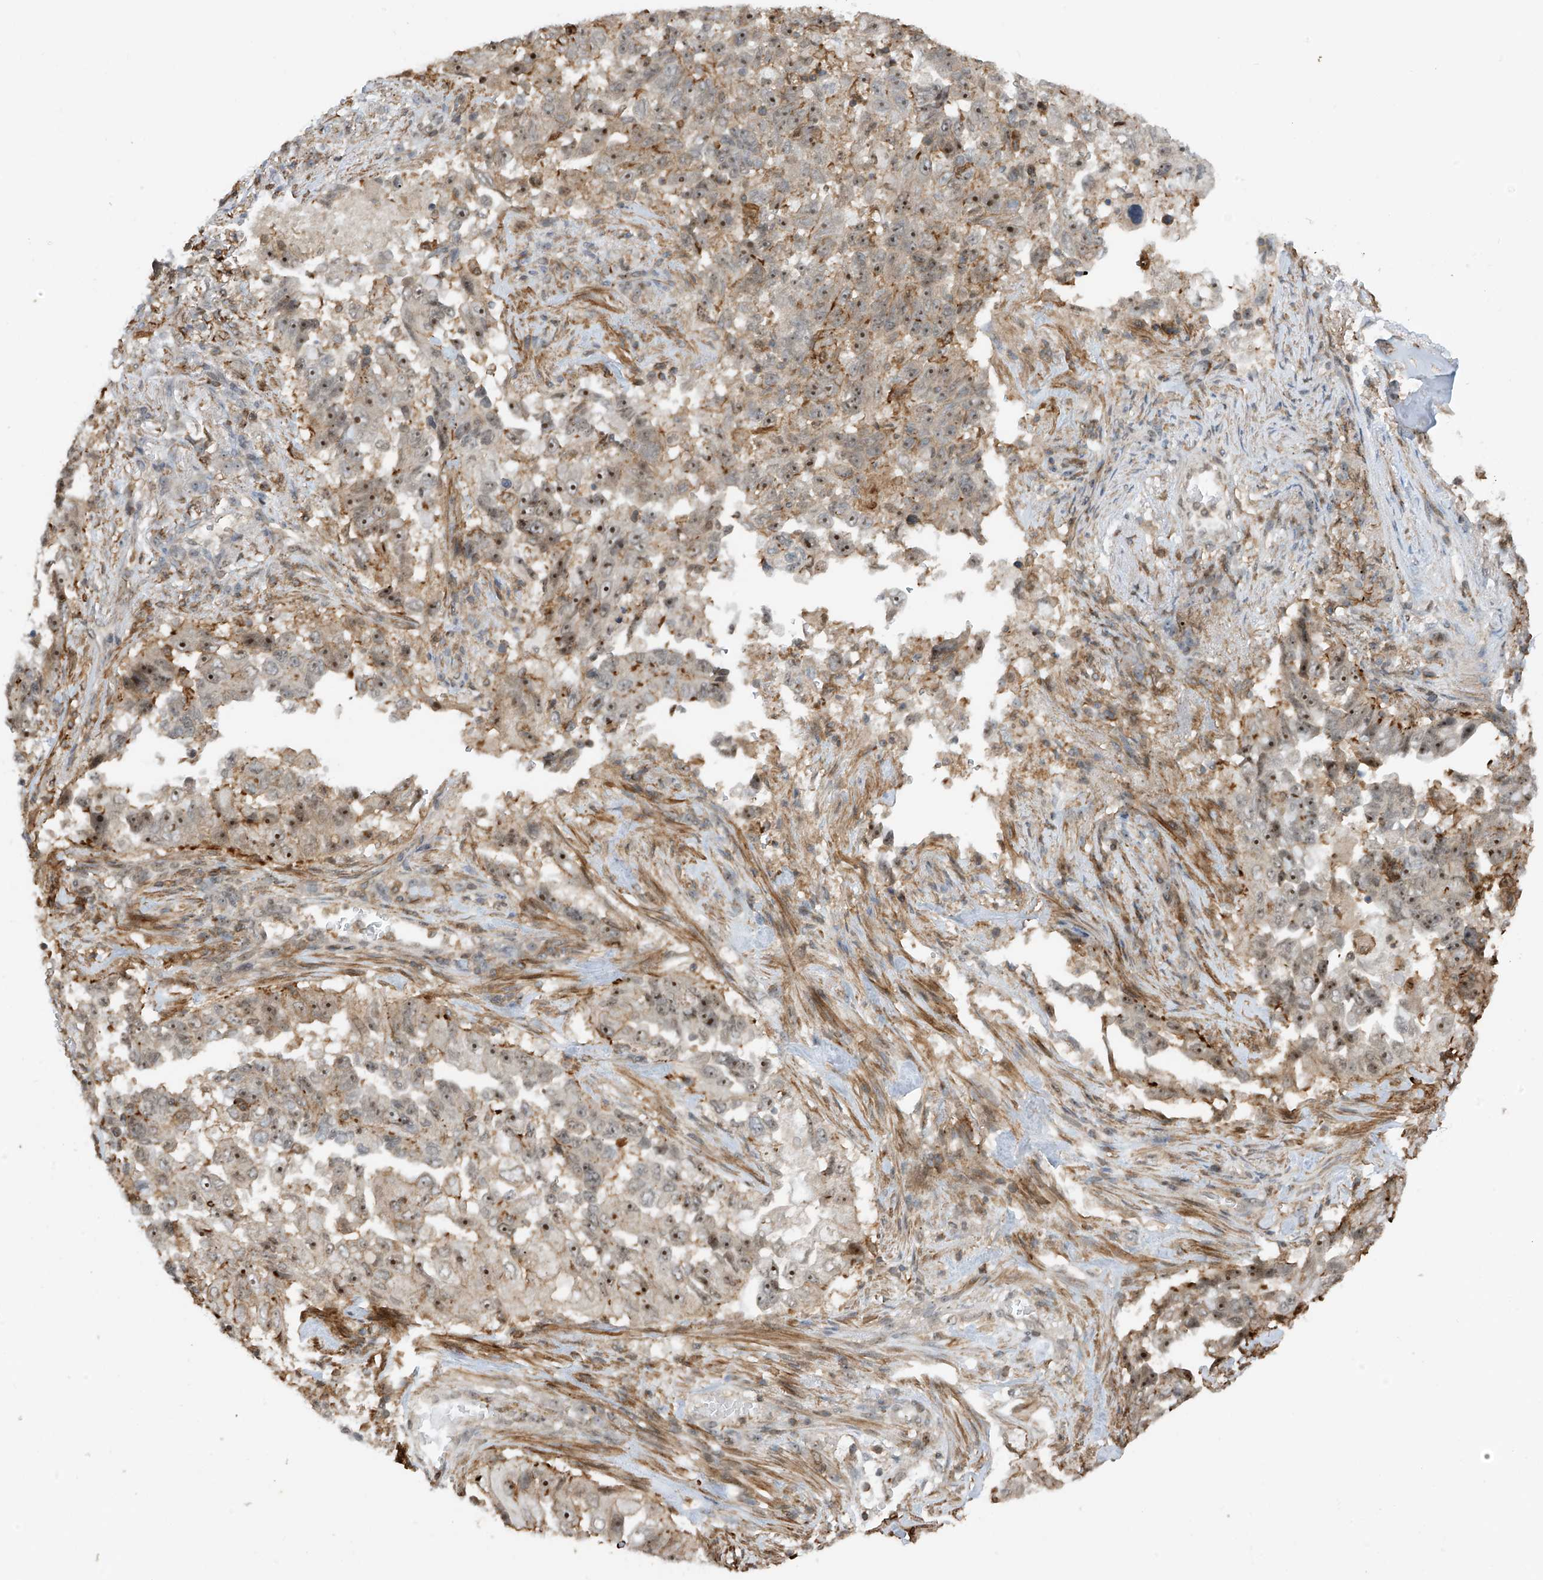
{"staining": {"intensity": "moderate", "quantity": "25%-75%", "location": "nuclear"}, "tissue": "lung cancer", "cell_type": "Tumor cells", "image_type": "cancer", "snomed": [{"axis": "morphology", "description": "Adenocarcinoma, NOS"}, {"axis": "topography", "description": "Lung"}], "caption": "This photomicrograph displays immunohistochemistry (IHC) staining of human lung adenocarcinoma, with medium moderate nuclear positivity in approximately 25%-75% of tumor cells.", "gene": "REPIN1", "patient": {"sex": "female", "age": 51}}